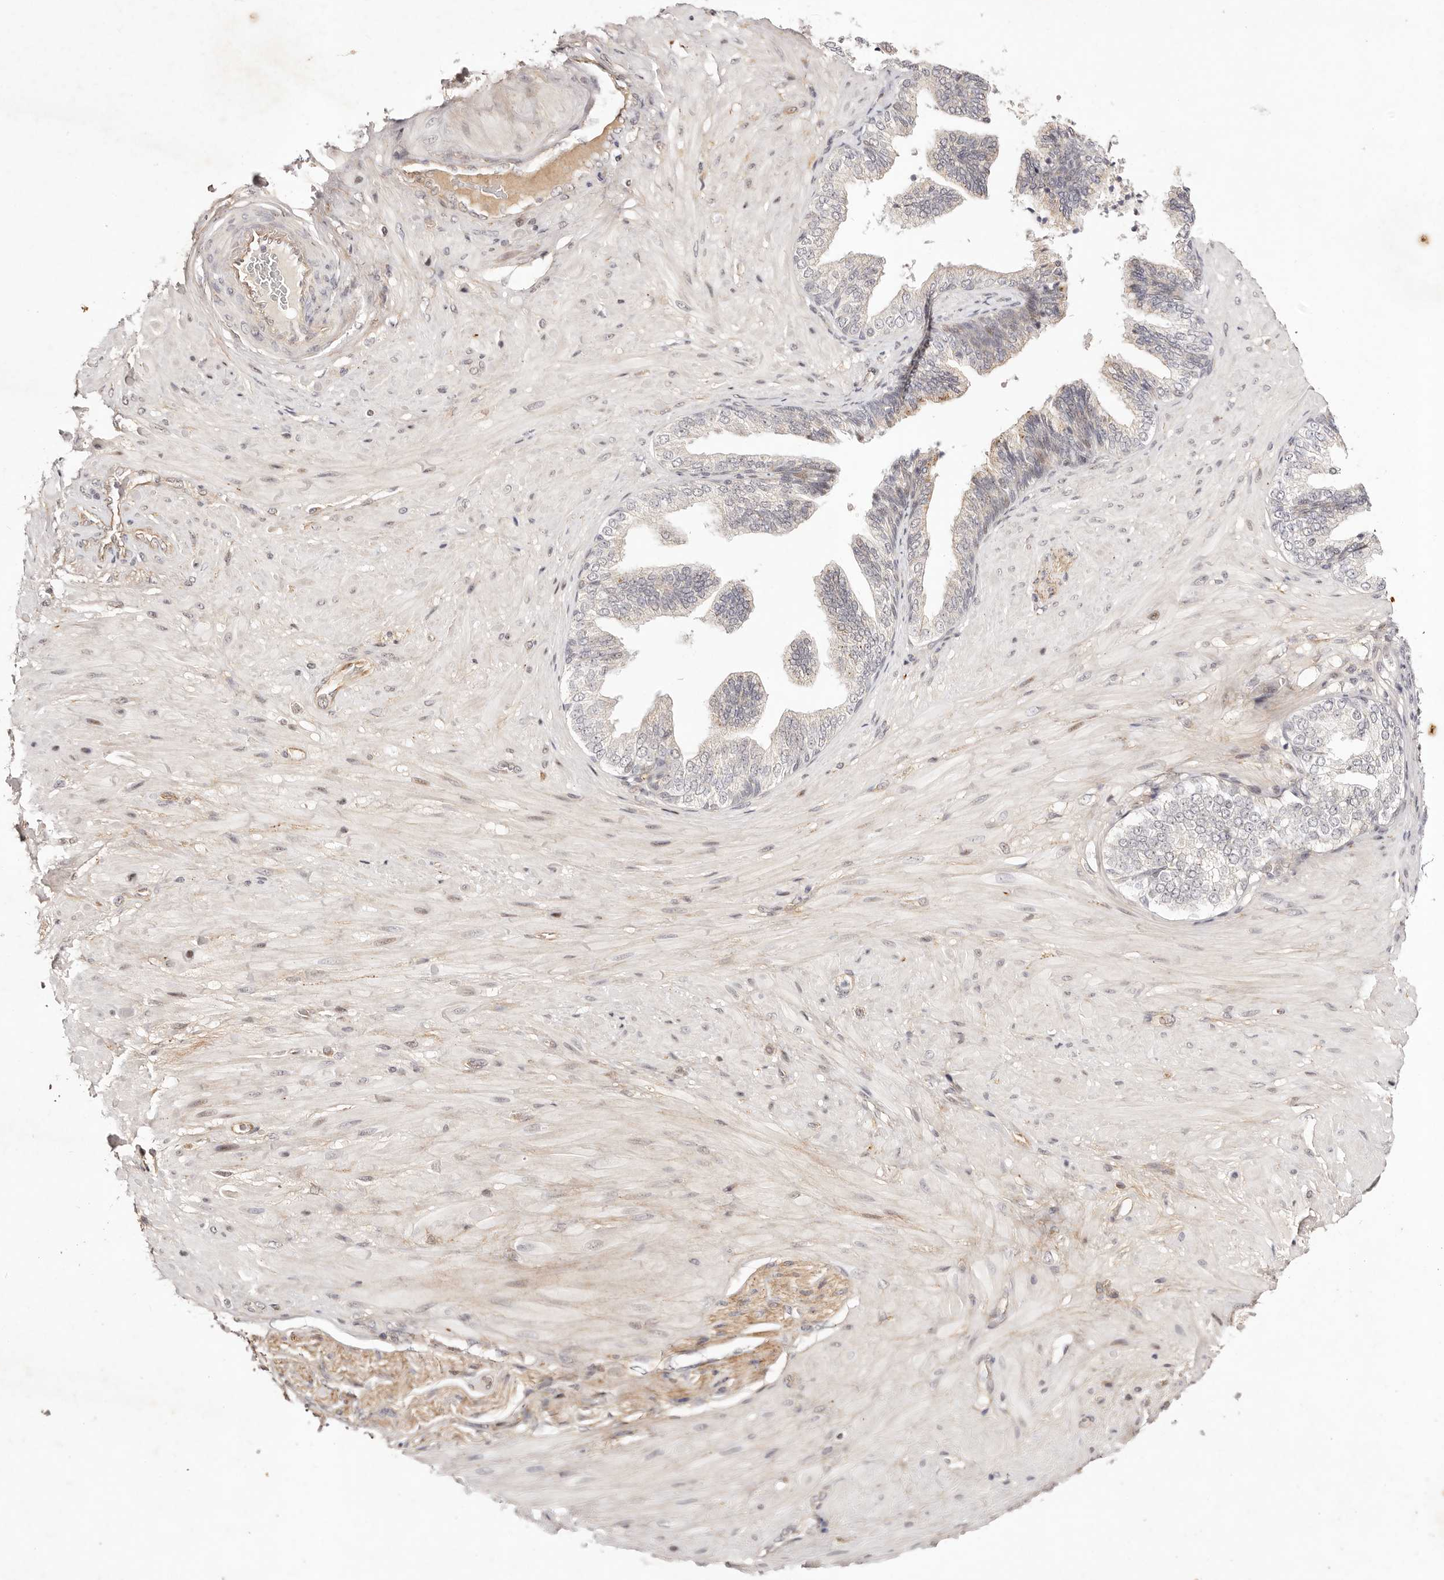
{"staining": {"intensity": "weak", "quantity": ">75%", "location": "cytoplasmic/membranous"}, "tissue": "adipose tissue", "cell_type": "Adipocytes", "image_type": "normal", "snomed": [{"axis": "morphology", "description": "Normal tissue, NOS"}, {"axis": "morphology", "description": "Adenocarcinoma, Low grade"}, {"axis": "topography", "description": "Prostate"}, {"axis": "topography", "description": "Peripheral nerve tissue"}], "caption": "Immunohistochemistry (IHC) image of benign adipose tissue: human adipose tissue stained using immunohistochemistry reveals low levels of weak protein expression localized specifically in the cytoplasmic/membranous of adipocytes, appearing as a cytoplasmic/membranous brown color.", "gene": "WRN", "patient": {"sex": "male", "age": 63}}